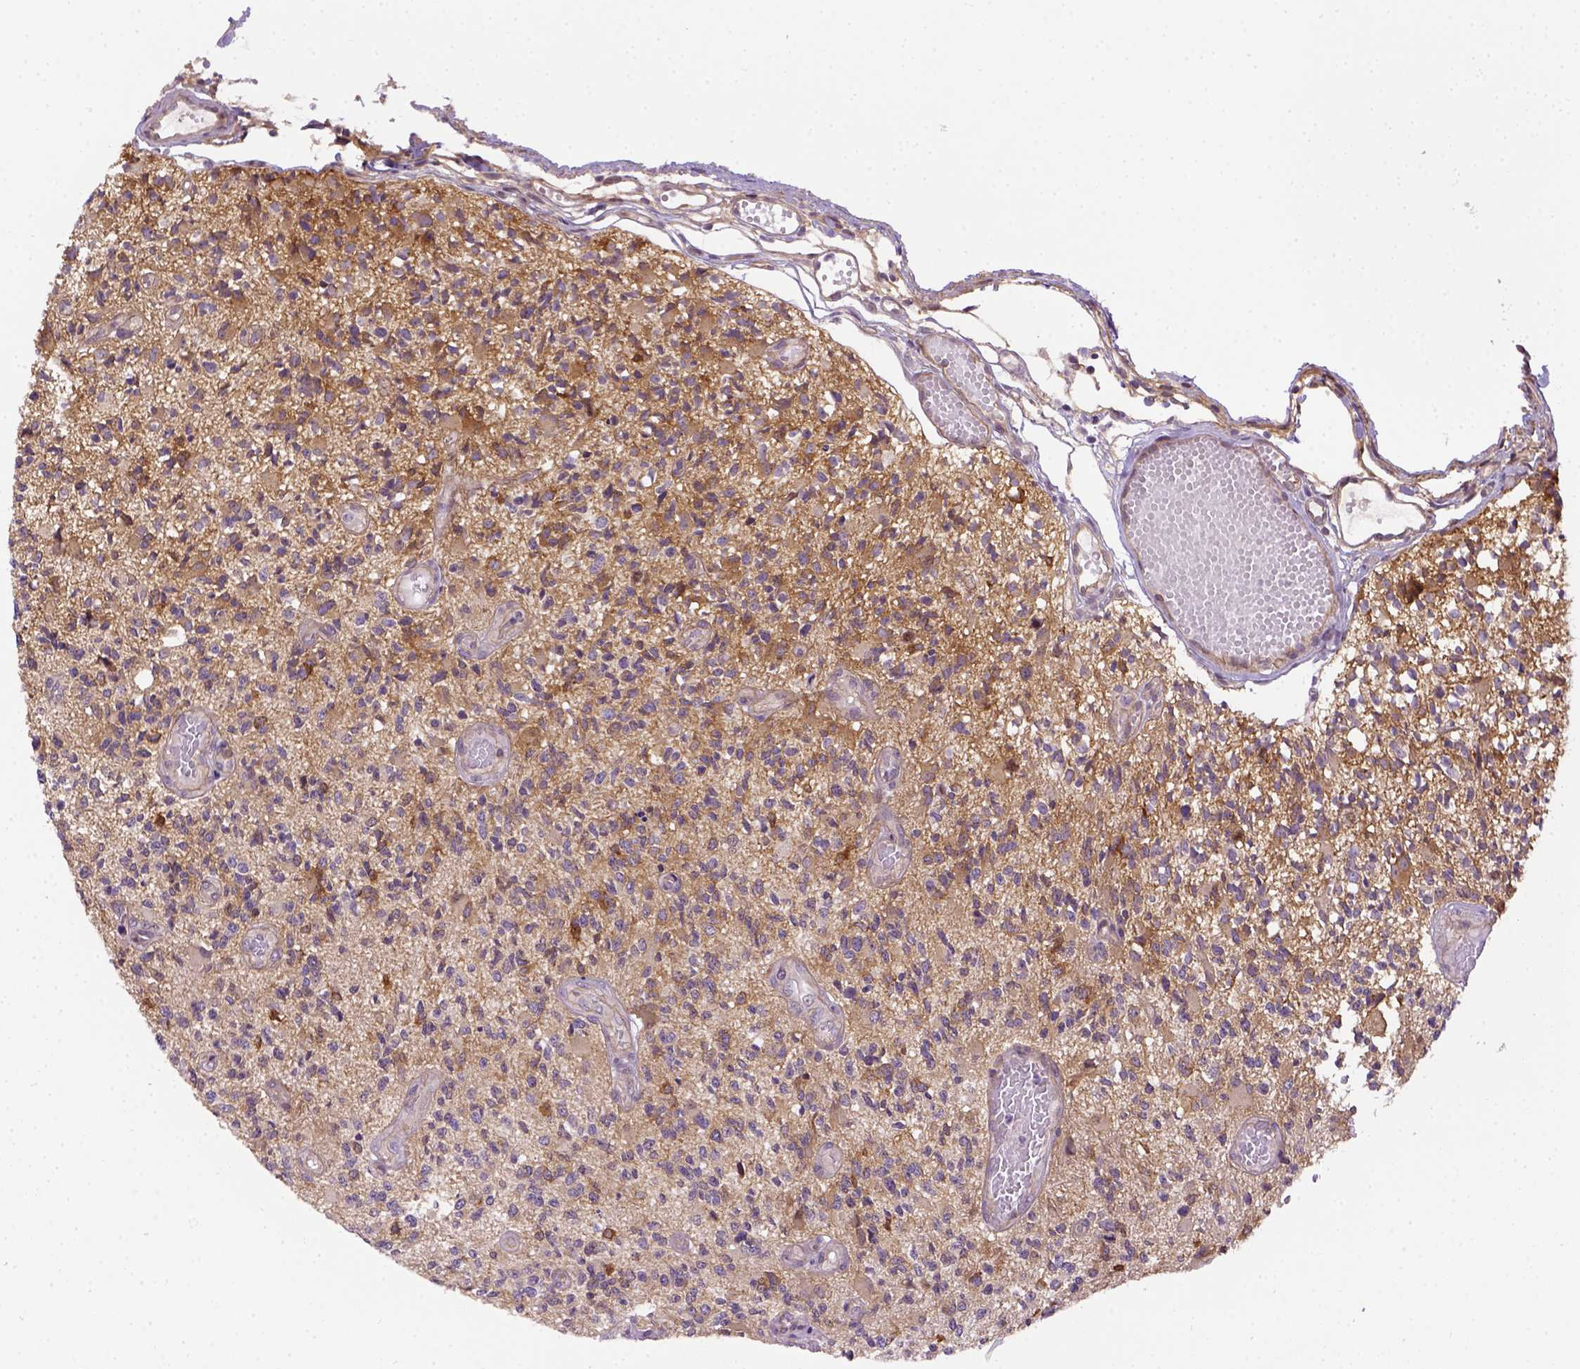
{"staining": {"intensity": "moderate", "quantity": "<25%", "location": "cytoplasmic/membranous"}, "tissue": "glioma", "cell_type": "Tumor cells", "image_type": "cancer", "snomed": [{"axis": "morphology", "description": "Glioma, malignant, High grade"}, {"axis": "topography", "description": "Brain"}], "caption": "The immunohistochemical stain highlights moderate cytoplasmic/membranous expression in tumor cells of high-grade glioma (malignant) tissue.", "gene": "KAZN", "patient": {"sex": "female", "age": 63}}